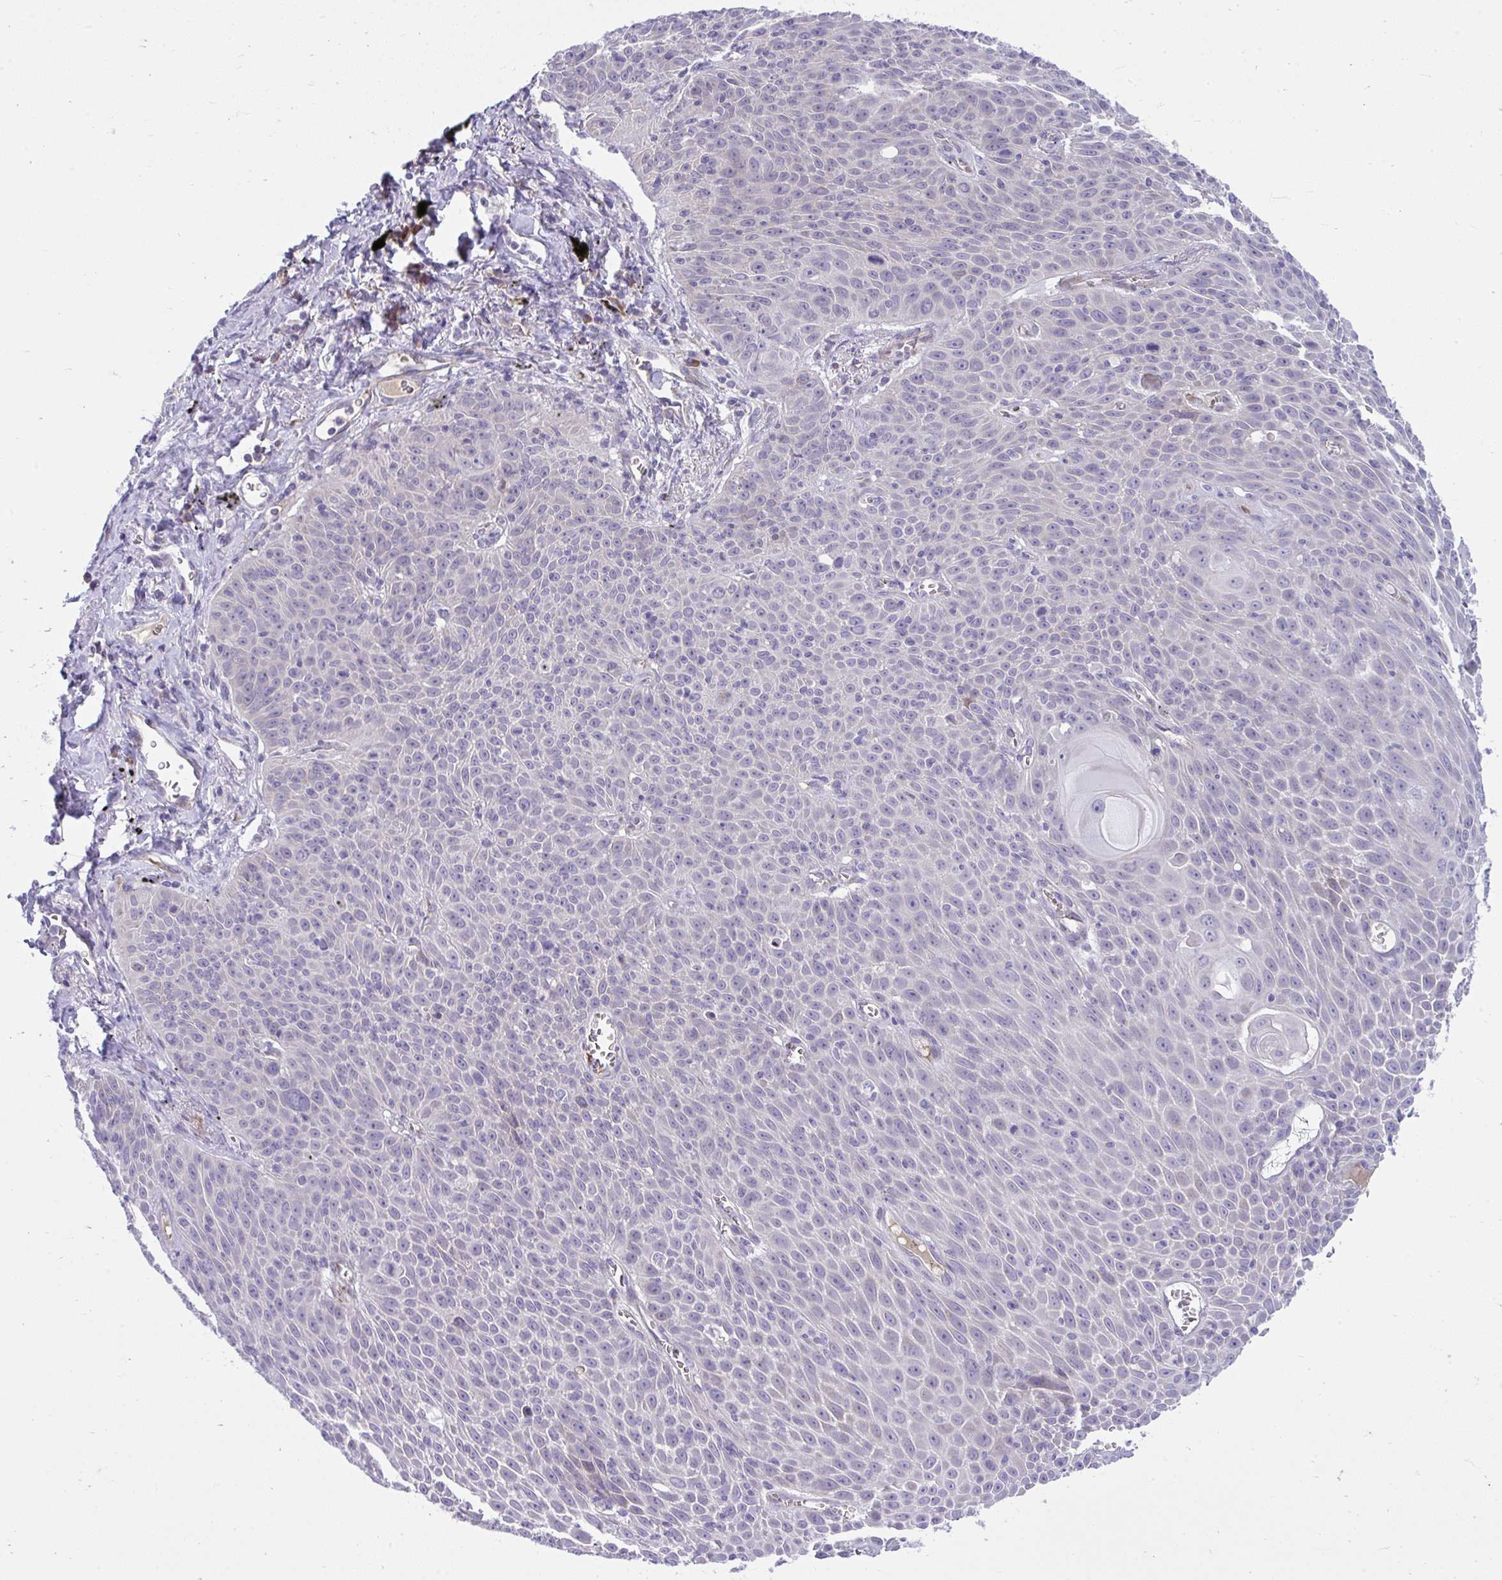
{"staining": {"intensity": "negative", "quantity": "none", "location": "none"}, "tissue": "lung cancer", "cell_type": "Tumor cells", "image_type": "cancer", "snomed": [{"axis": "morphology", "description": "Squamous cell carcinoma, NOS"}, {"axis": "morphology", "description": "Squamous cell carcinoma, metastatic, NOS"}, {"axis": "topography", "description": "Lymph node"}, {"axis": "topography", "description": "Lung"}], "caption": "This micrograph is of lung cancer stained with IHC to label a protein in brown with the nuclei are counter-stained blue. There is no expression in tumor cells.", "gene": "PIGZ", "patient": {"sex": "female", "age": 62}}